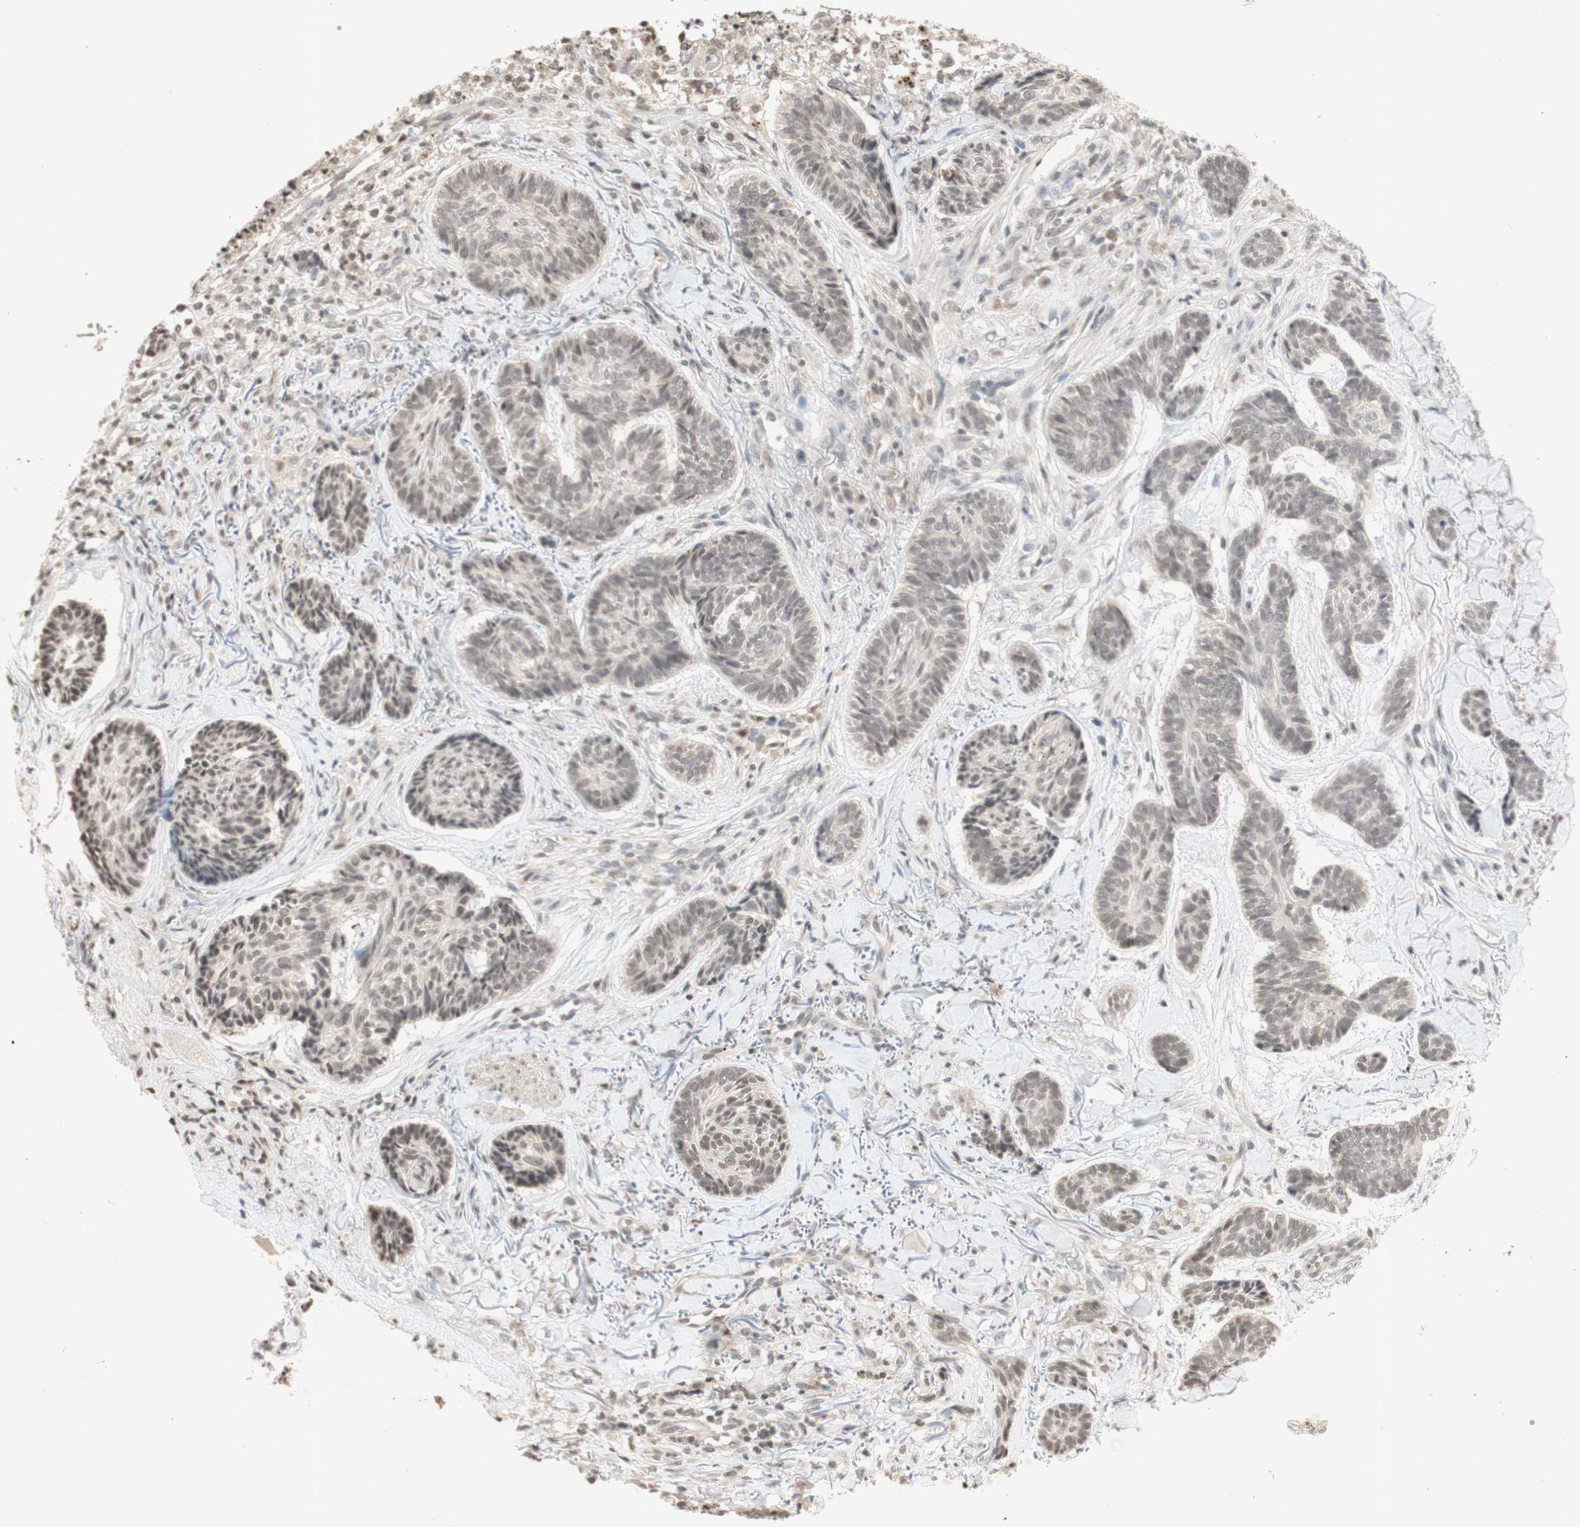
{"staining": {"intensity": "weak", "quantity": "25%-75%", "location": "cytoplasmic/membranous"}, "tissue": "skin cancer", "cell_type": "Tumor cells", "image_type": "cancer", "snomed": [{"axis": "morphology", "description": "Basal cell carcinoma"}, {"axis": "topography", "description": "Skin"}], "caption": "This histopathology image displays immunohistochemistry staining of human basal cell carcinoma (skin), with low weak cytoplasmic/membranous positivity in about 25%-75% of tumor cells.", "gene": "GLI1", "patient": {"sex": "male", "age": 43}}